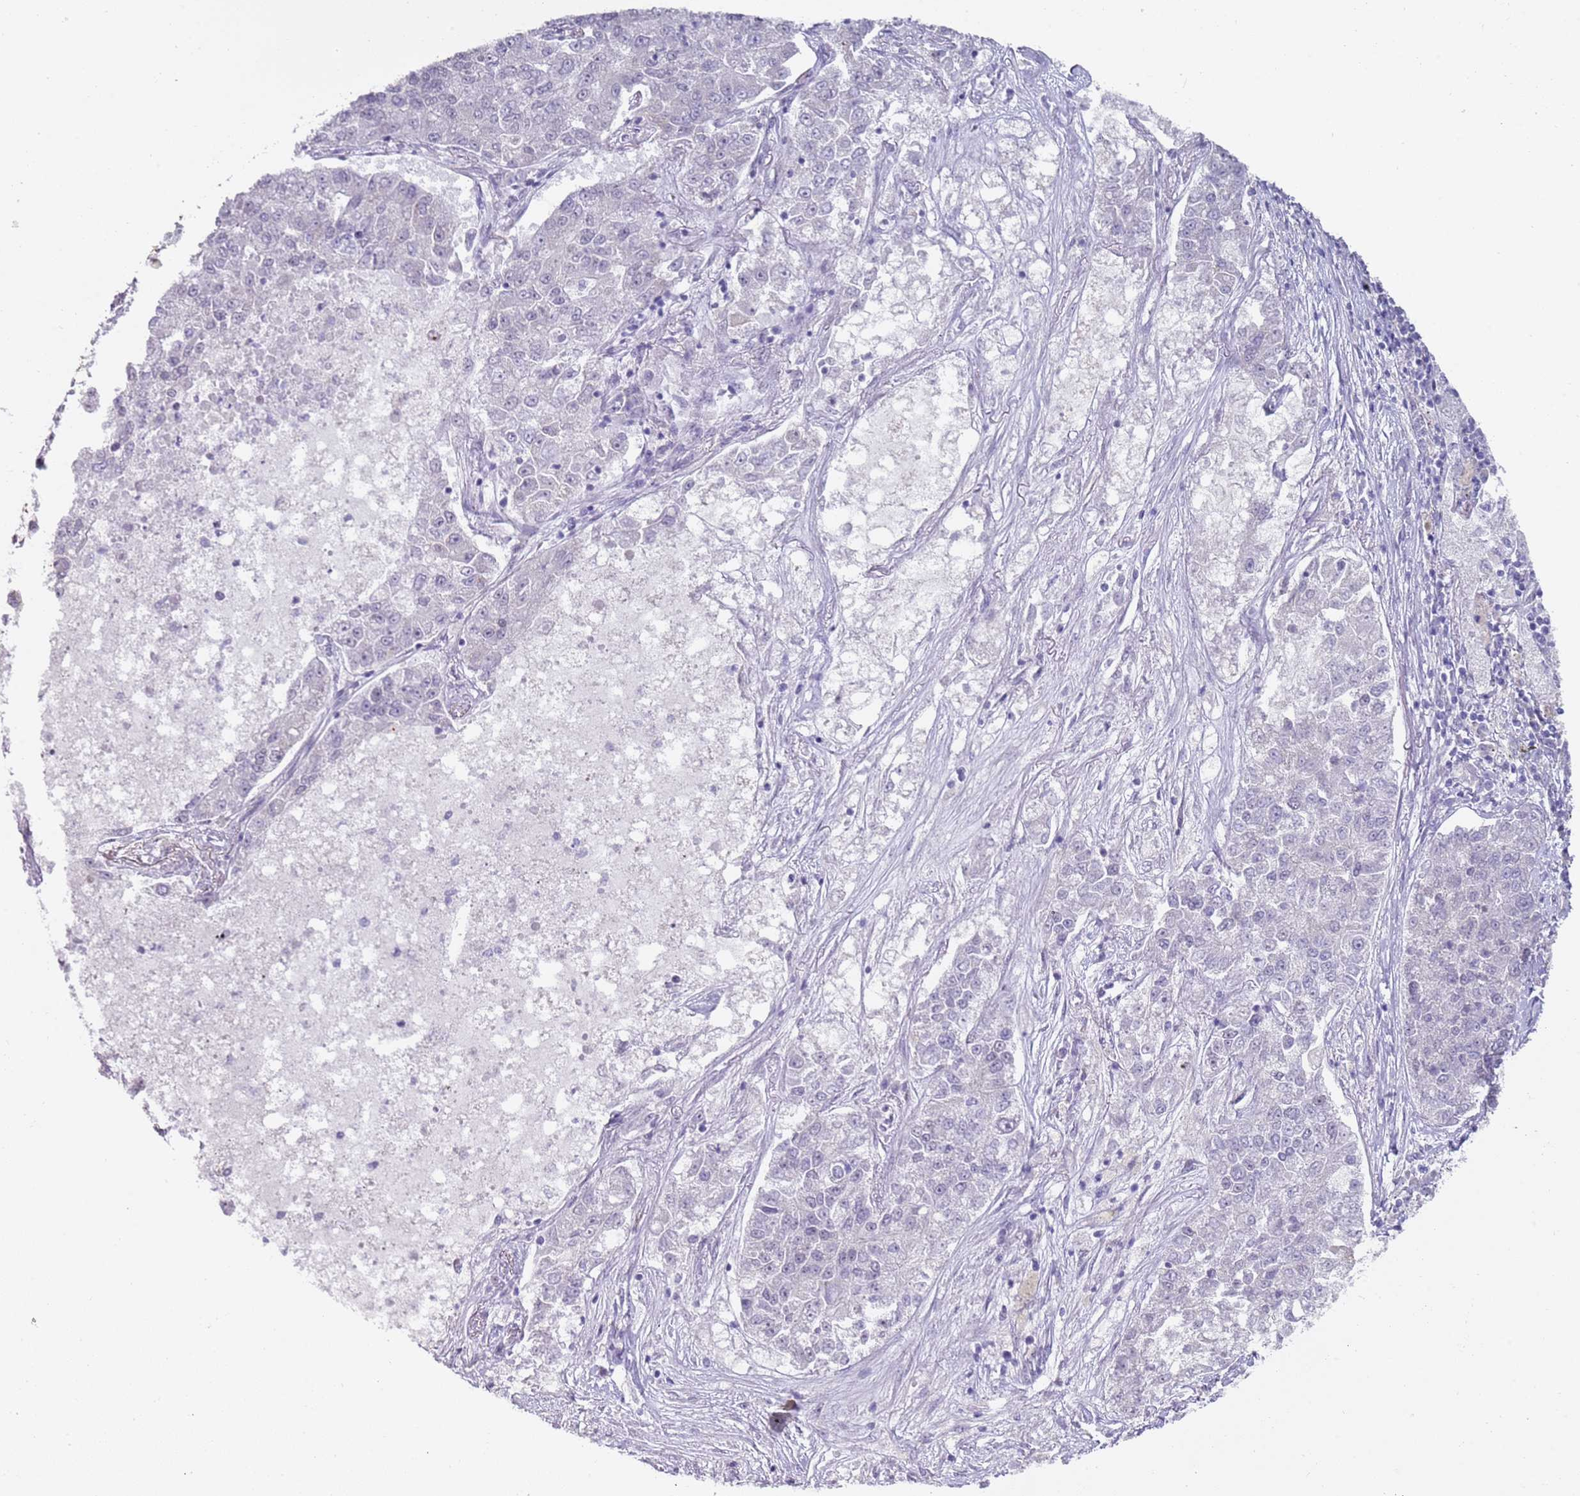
{"staining": {"intensity": "negative", "quantity": "none", "location": "none"}, "tissue": "lung cancer", "cell_type": "Tumor cells", "image_type": "cancer", "snomed": [{"axis": "morphology", "description": "Adenocarcinoma, NOS"}, {"axis": "topography", "description": "Lung"}], "caption": "Immunohistochemistry (IHC) photomicrograph of lung cancer stained for a protein (brown), which shows no staining in tumor cells.", "gene": "NBPF3", "patient": {"sex": "male", "age": 49}}